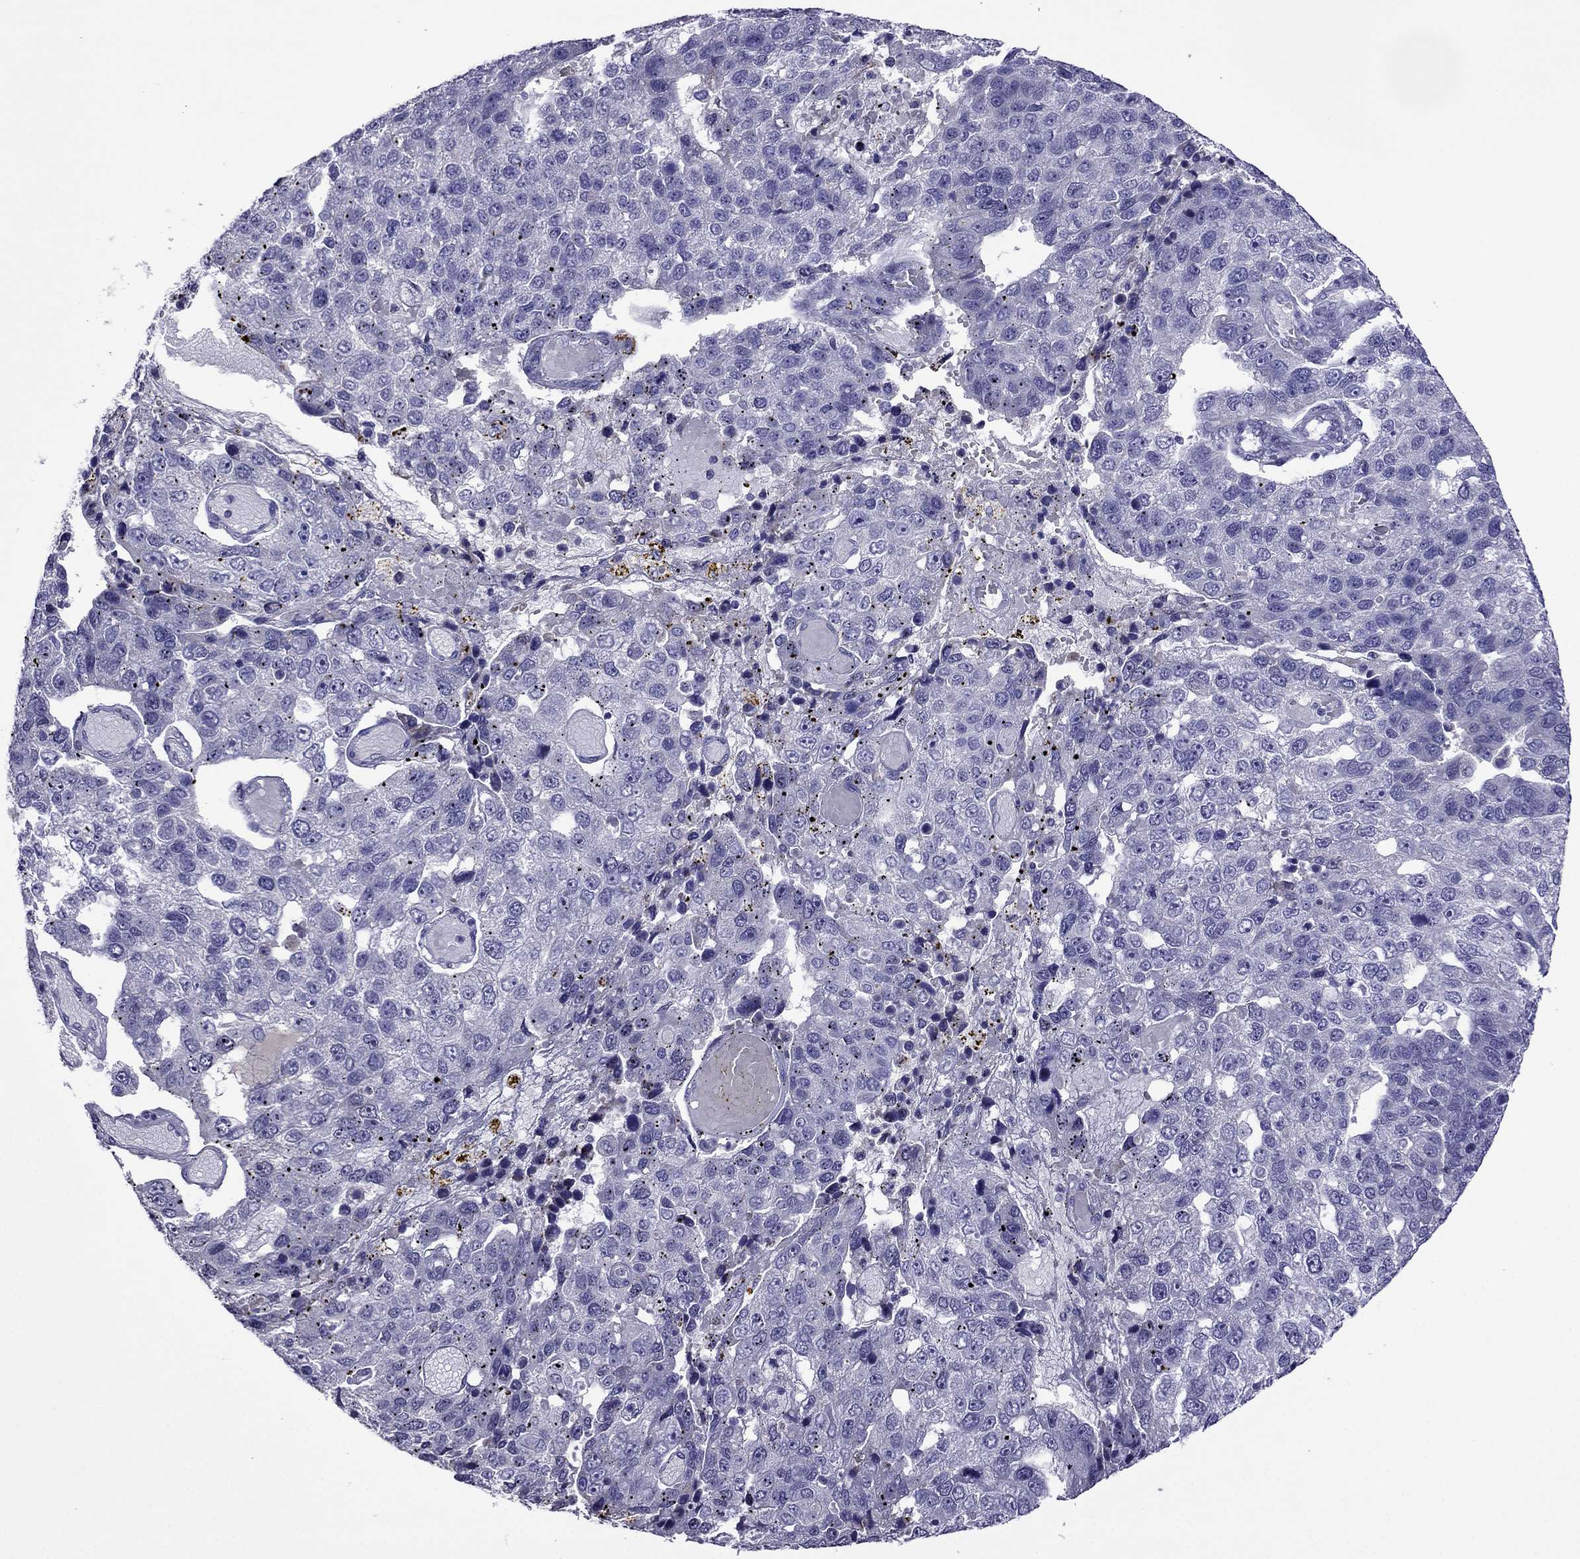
{"staining": {"intensity": "negative", "quantity": "none", "location": "none"}, "tissue": "pancreatic cancer", "cell_type": "Tumor cells", "image_type": "cancer", "snomed": [{"axis": "morphology", "description": "Adenocarcinoma, NOS"}, {"axis": "topography", "description": "Pancreas"}], "caption": "Pancreatic adenocarcinoma was stained to show a protein in brown. There is no significant expression in tumor cells.", "gene": "SPTBN4", "patient": {"sex": "female", "age": 61}}